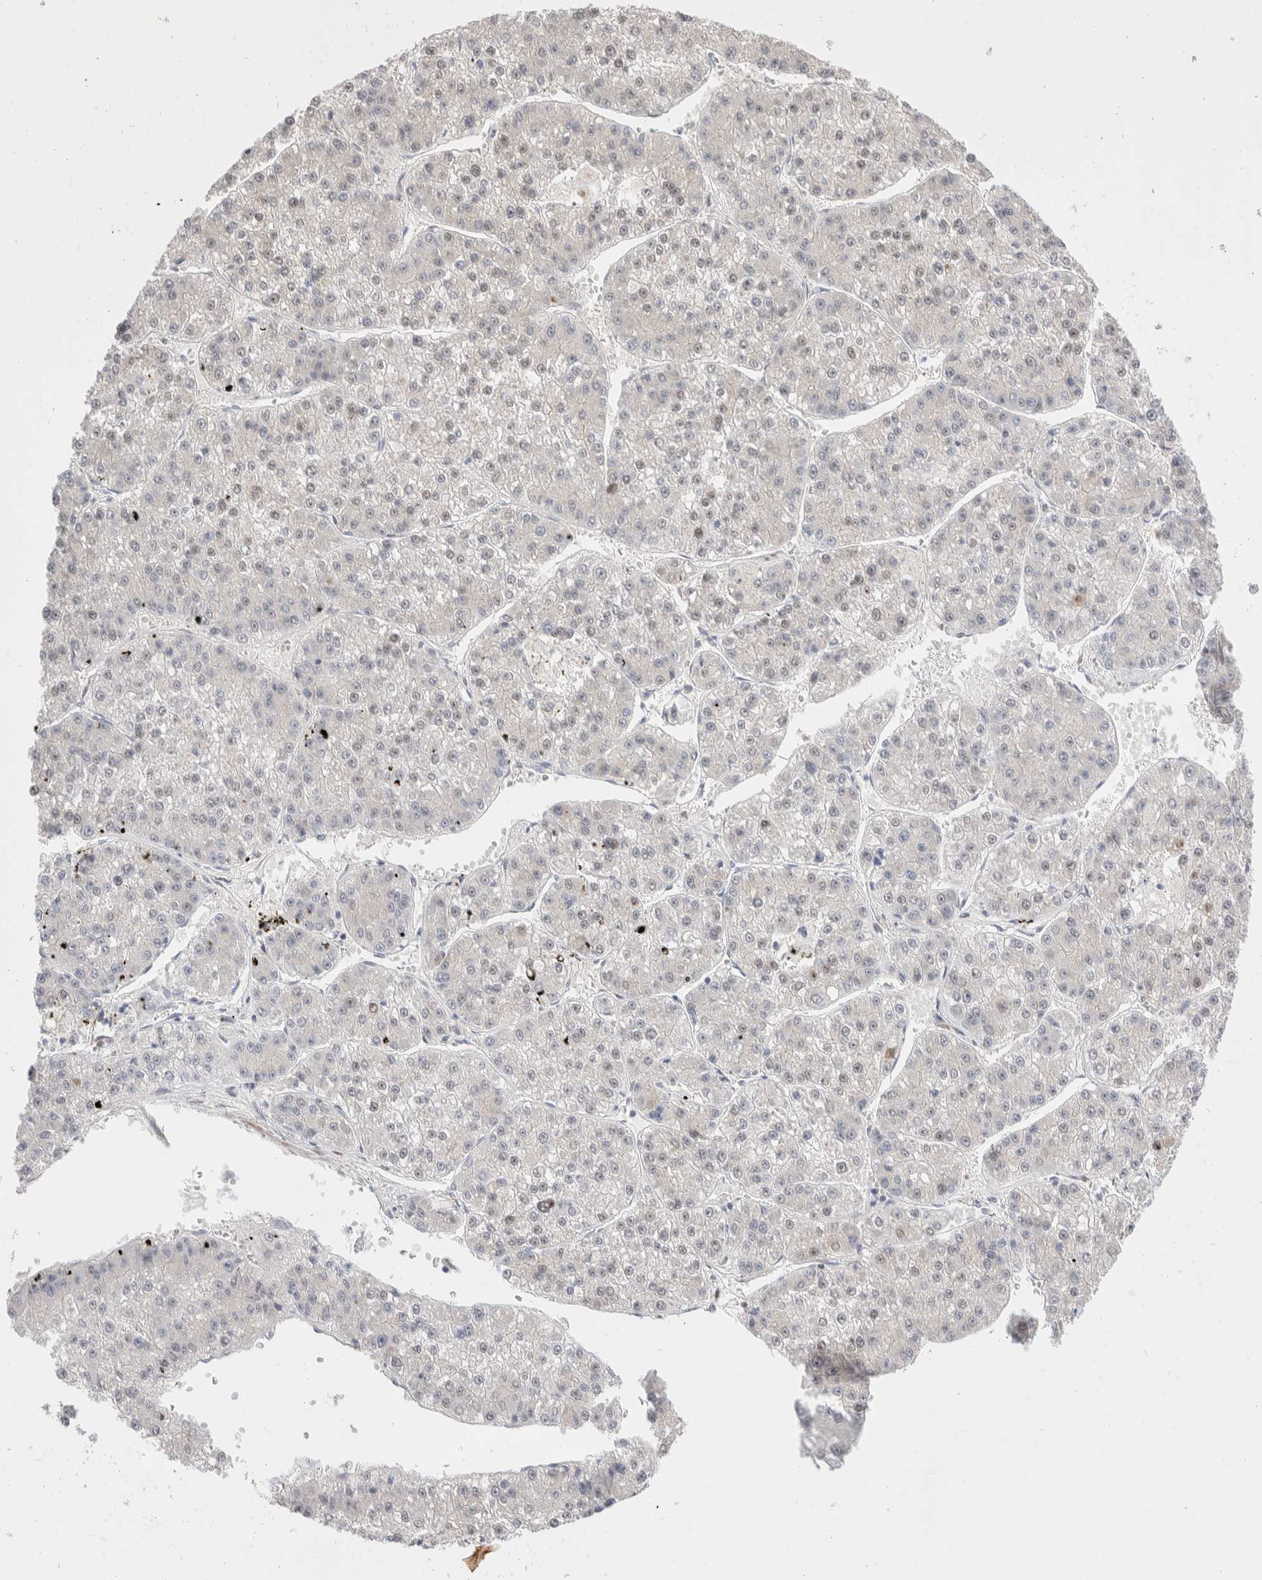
{"staining": {"intensity": "weak", "quantity": "<25%", "location": "nuclear"}, "tissue": "liver cancer", "cell_type": "Tumor cells", "image_type": "cancer", "snomed": [{"axis": "morphology", "description": "Carcinoma, Hepatocellular, NOS"}, {"axis": "topography", "description": "Liver"}], "caption": "Immunohistochemistry (IHC) of human liver cancer demonstrates no expression in tumor cells.", "gene": "C1orf112", "patient": {"sex": "female", "age": 73}}